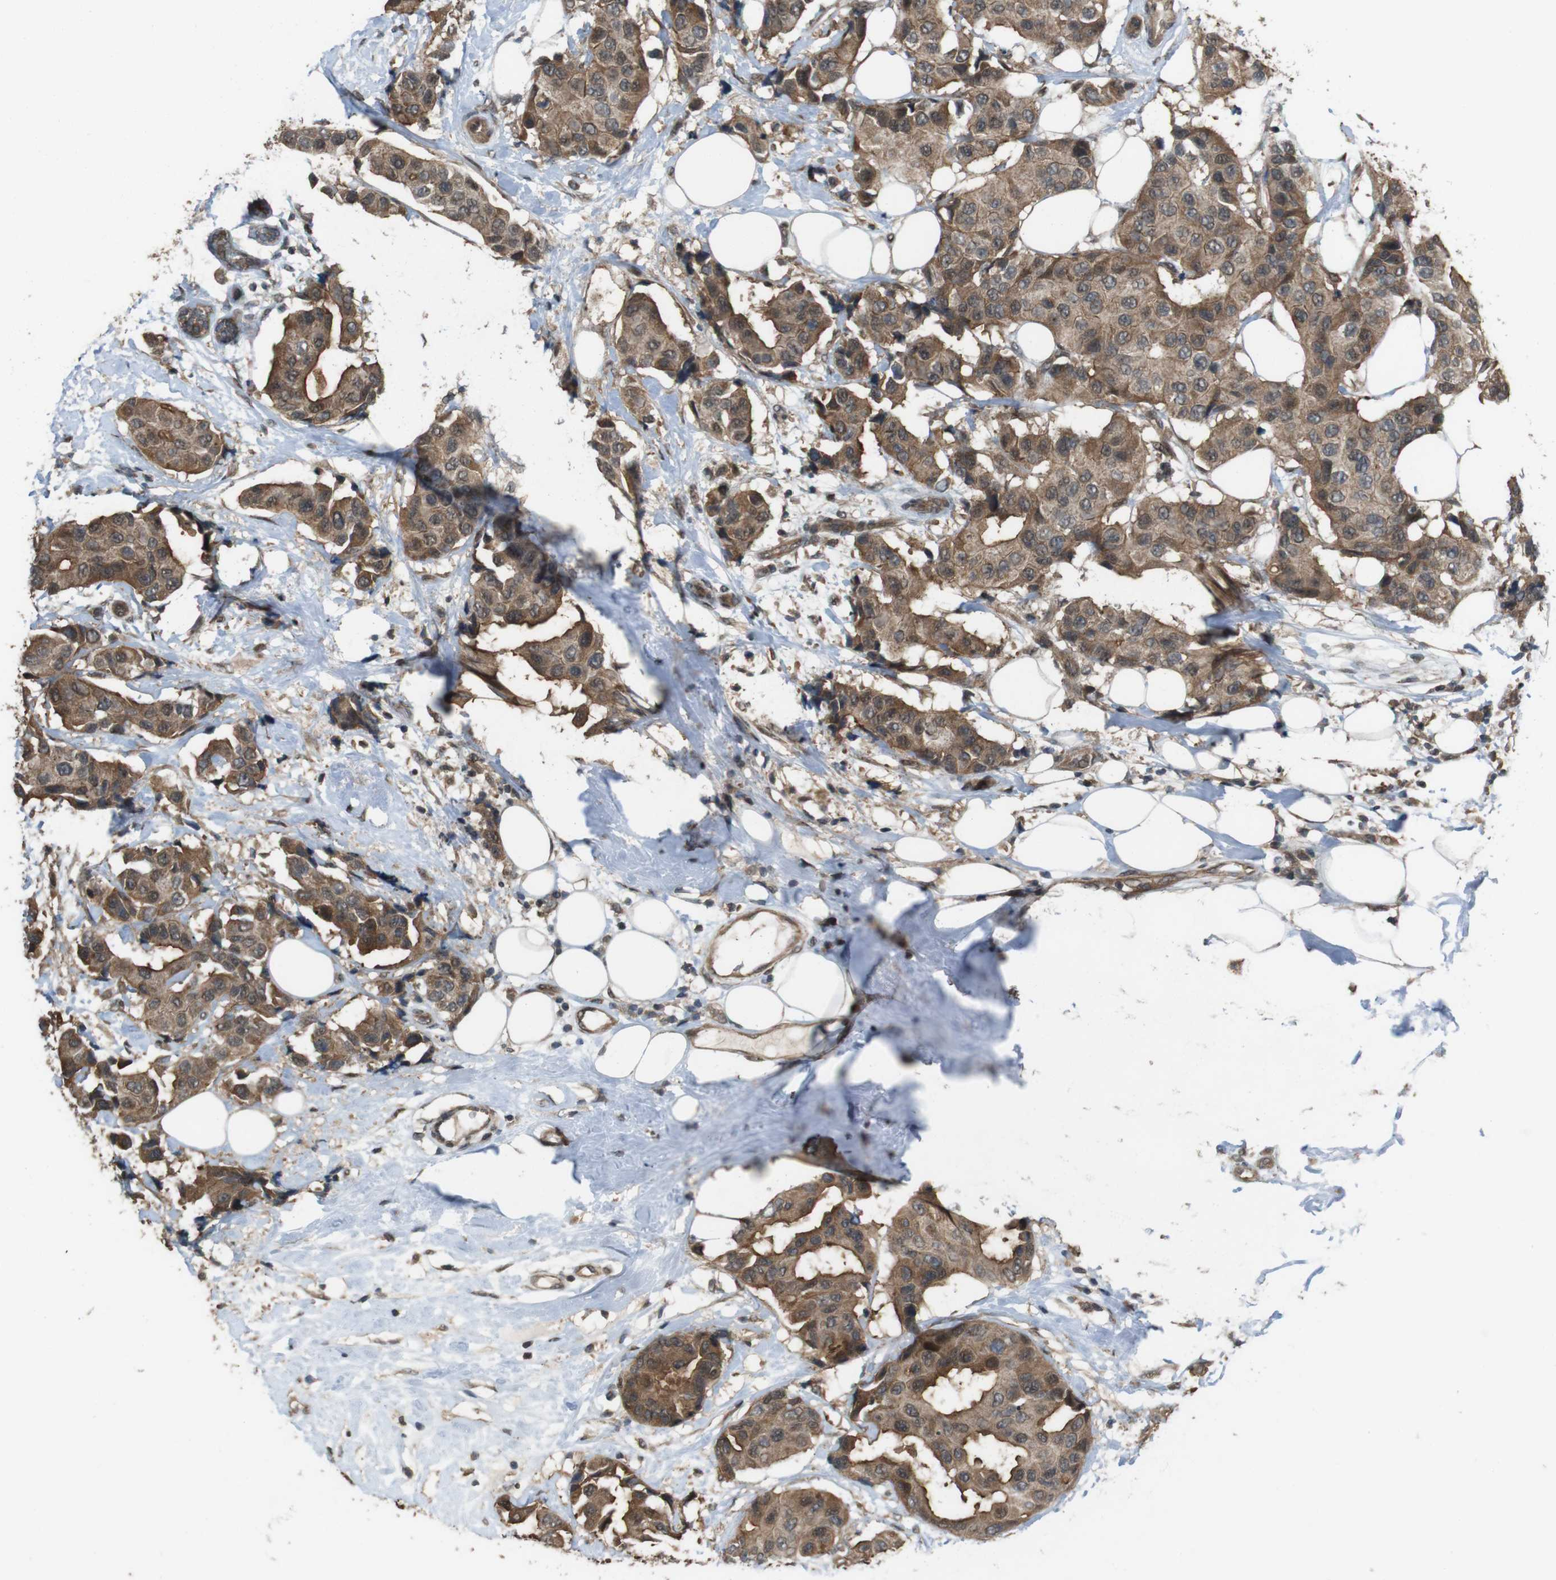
{"staining": {"intensity": "moderate", "quantity": ">75%", "location": "cytoplasmic/membranous"}, "tissue": "breast cancer", "cell_type": "Tumor cells", "image_type": "cancer", "snomed": [{"axis": "morphology", "description": "Normal tissue, NOS"}, {"axis": "morphology", "description": "Duct carcinoma"}, {"axis": "topography", "description": "Breast"}], "caption": "A micrograph showing moderate cytoplasmic/membranous positivity in about >75% of tumor cells in intraductal carcinoma (breast), as visualized by brown immunohistochemical staining.", "gene": "CDC34", "patient": {"sex": "female", "age": 39}}